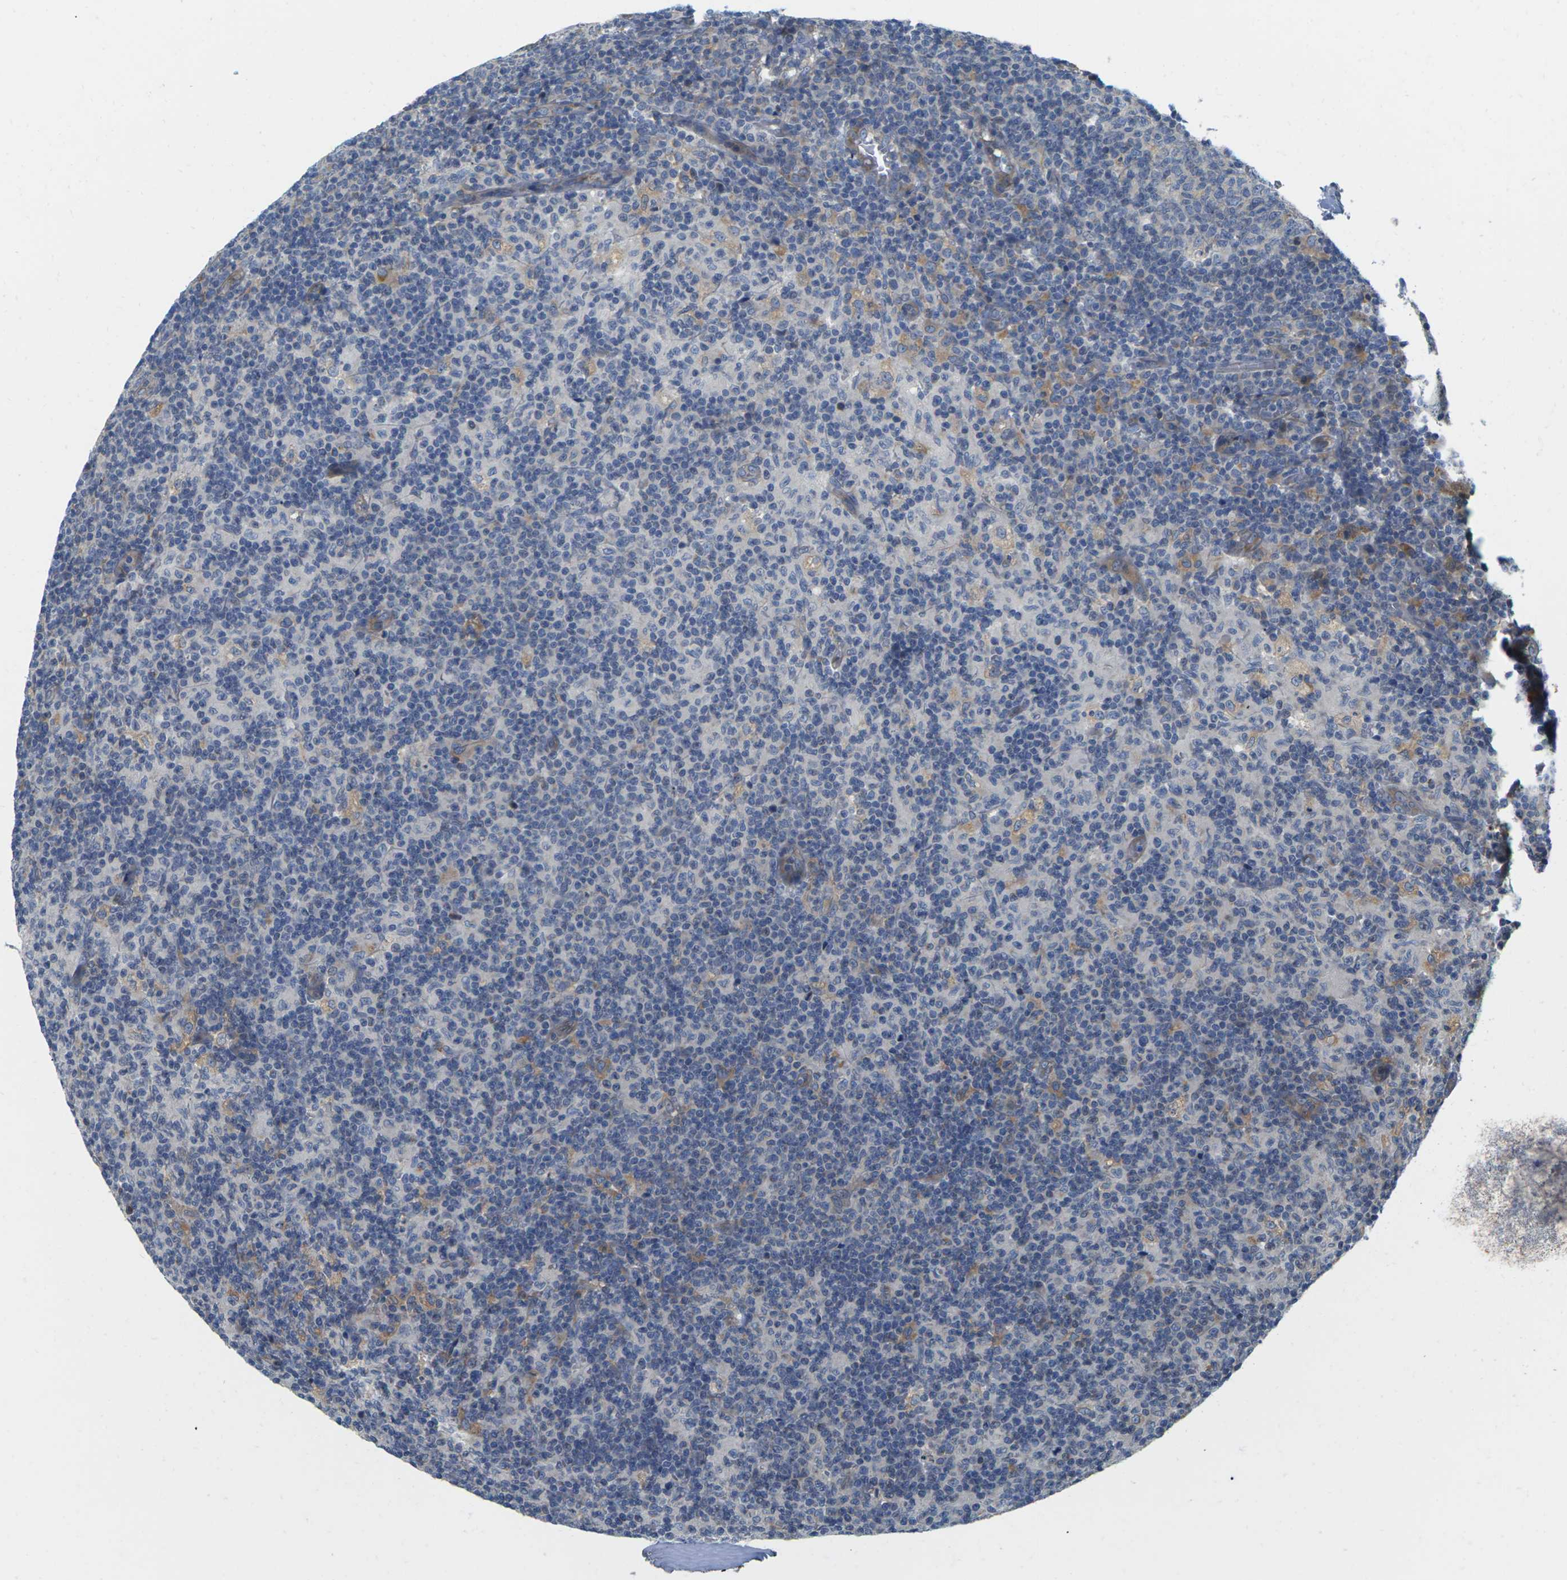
{"staining": {"intensity": "negative", "quantity": "none", "location": "none"}, "tissue": "lymph node", "cell_type": "Germinal center cells", "image_type": "normal", "snomed": [{"axis": "morphology", "description": "Normal tissue, NOS"}, {"axis": "morphology", "description": "Inflammation, NOS"}, {"axis": "topography", "description": "Lymph node"}], "caption": "There is no significant expression in germinal center cells of lymph node. (DAB (3,3'-diaminobenzidine) immunohistochemistry (IHC), high magnification).", "gene": "SCNN1A", "patient": {"sex": "male", "age": 55}}